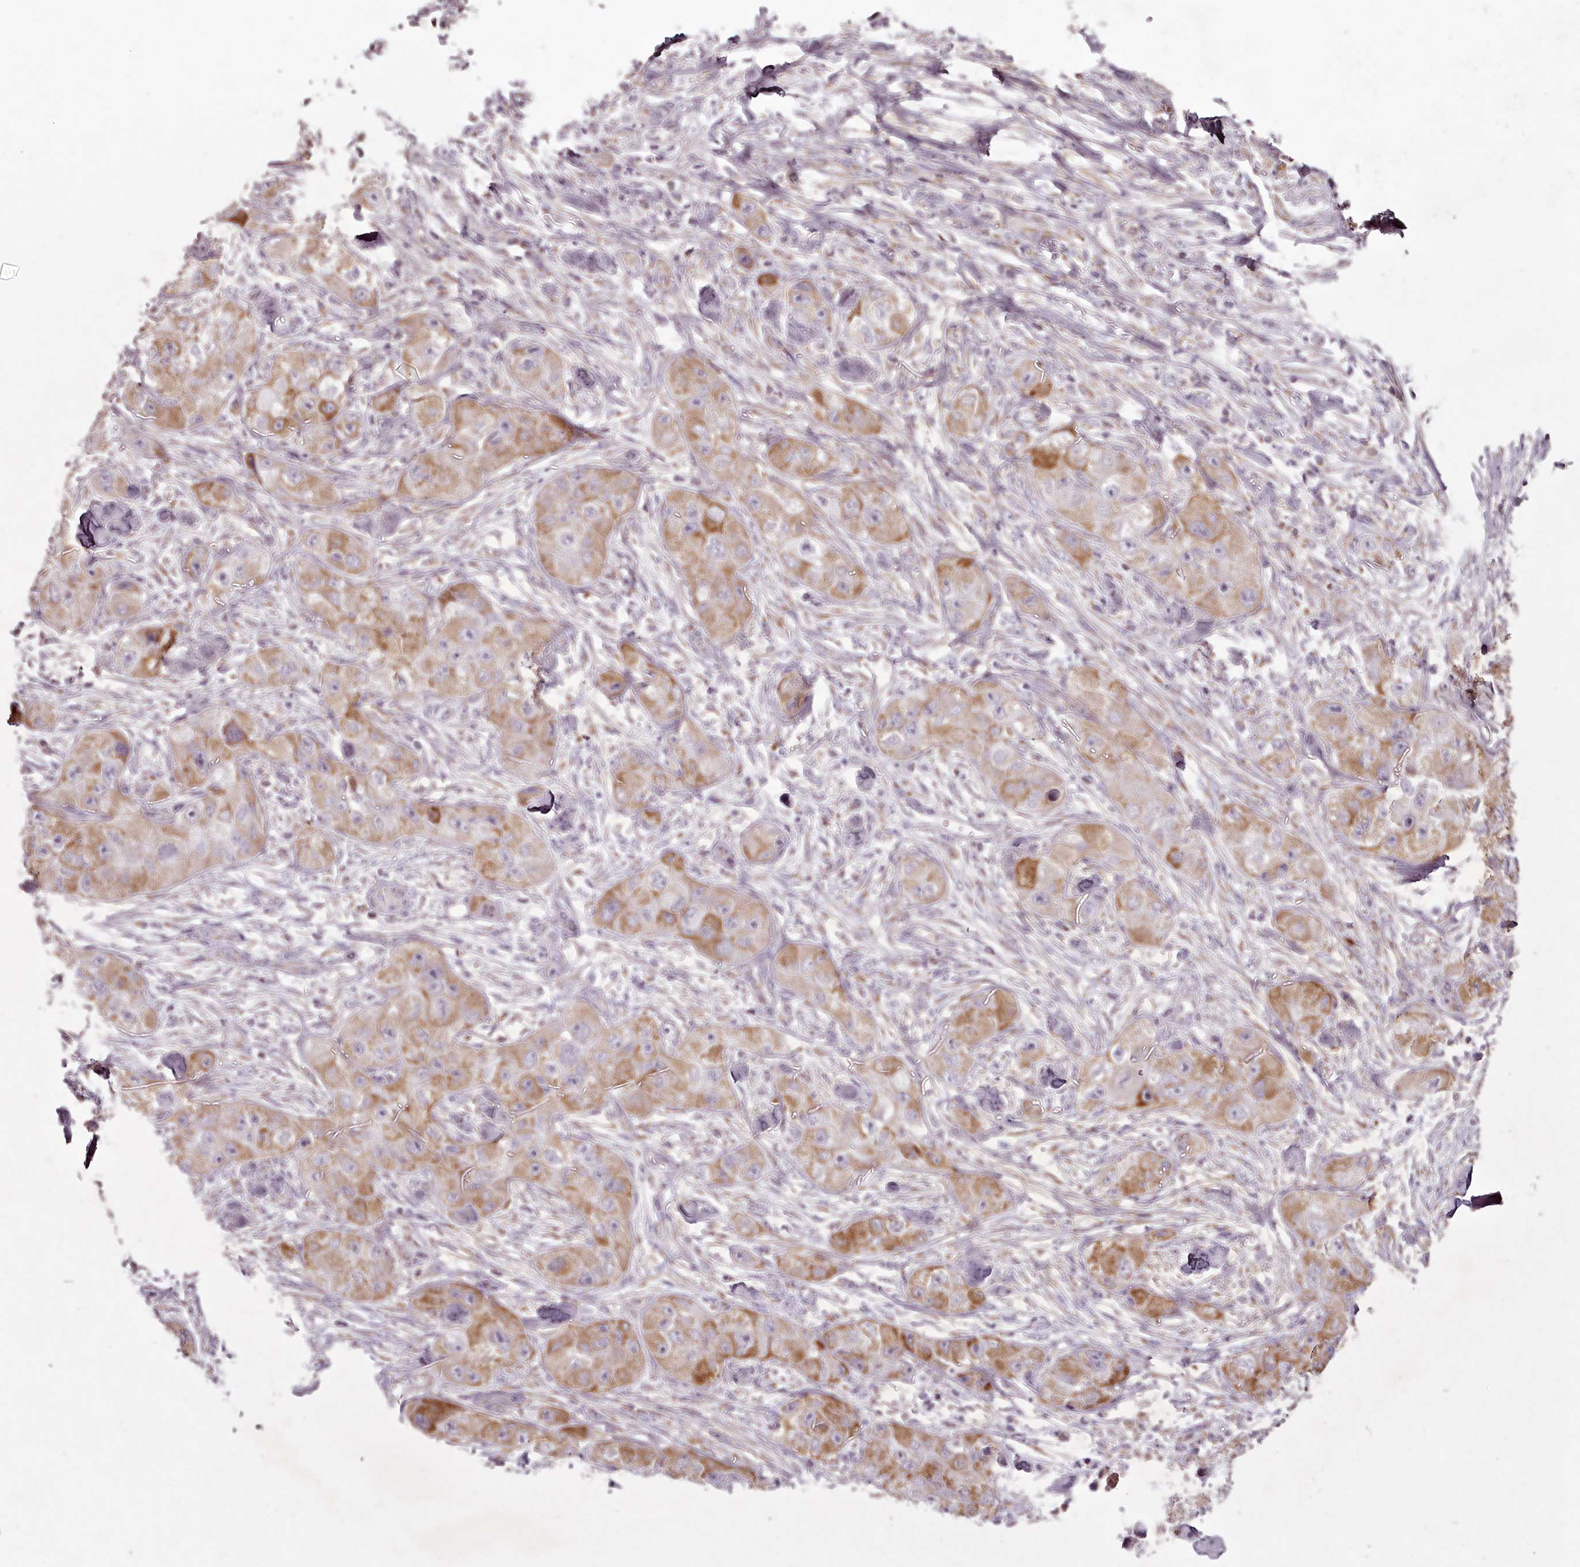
{"staining": {"intensity": "moderate", "quantity": ">75%", "location": "cytoplasmic/membranous"}, "tissue": "skin cancer", "cell_type": "Tumor cells", "image_type": "cancer", "snomed": [{"axis": "morphology", "description": "Squamous cell carcinoma, NOS"}, {"axis": "topography", "description": "Skin"}, {"axis": "topography", "description": "Subcutis"}], "caption": "Immunohistochemical staining of human skin cancer displays medium levels of moderate cytoplasmic/membranous protein staining in about >75% of tumor cells. (DAB IHC, brown staining for protein, blue staining for nuclei).", "gene": "CHCHD2", "patient": {"sex": "male", "age": 73}}